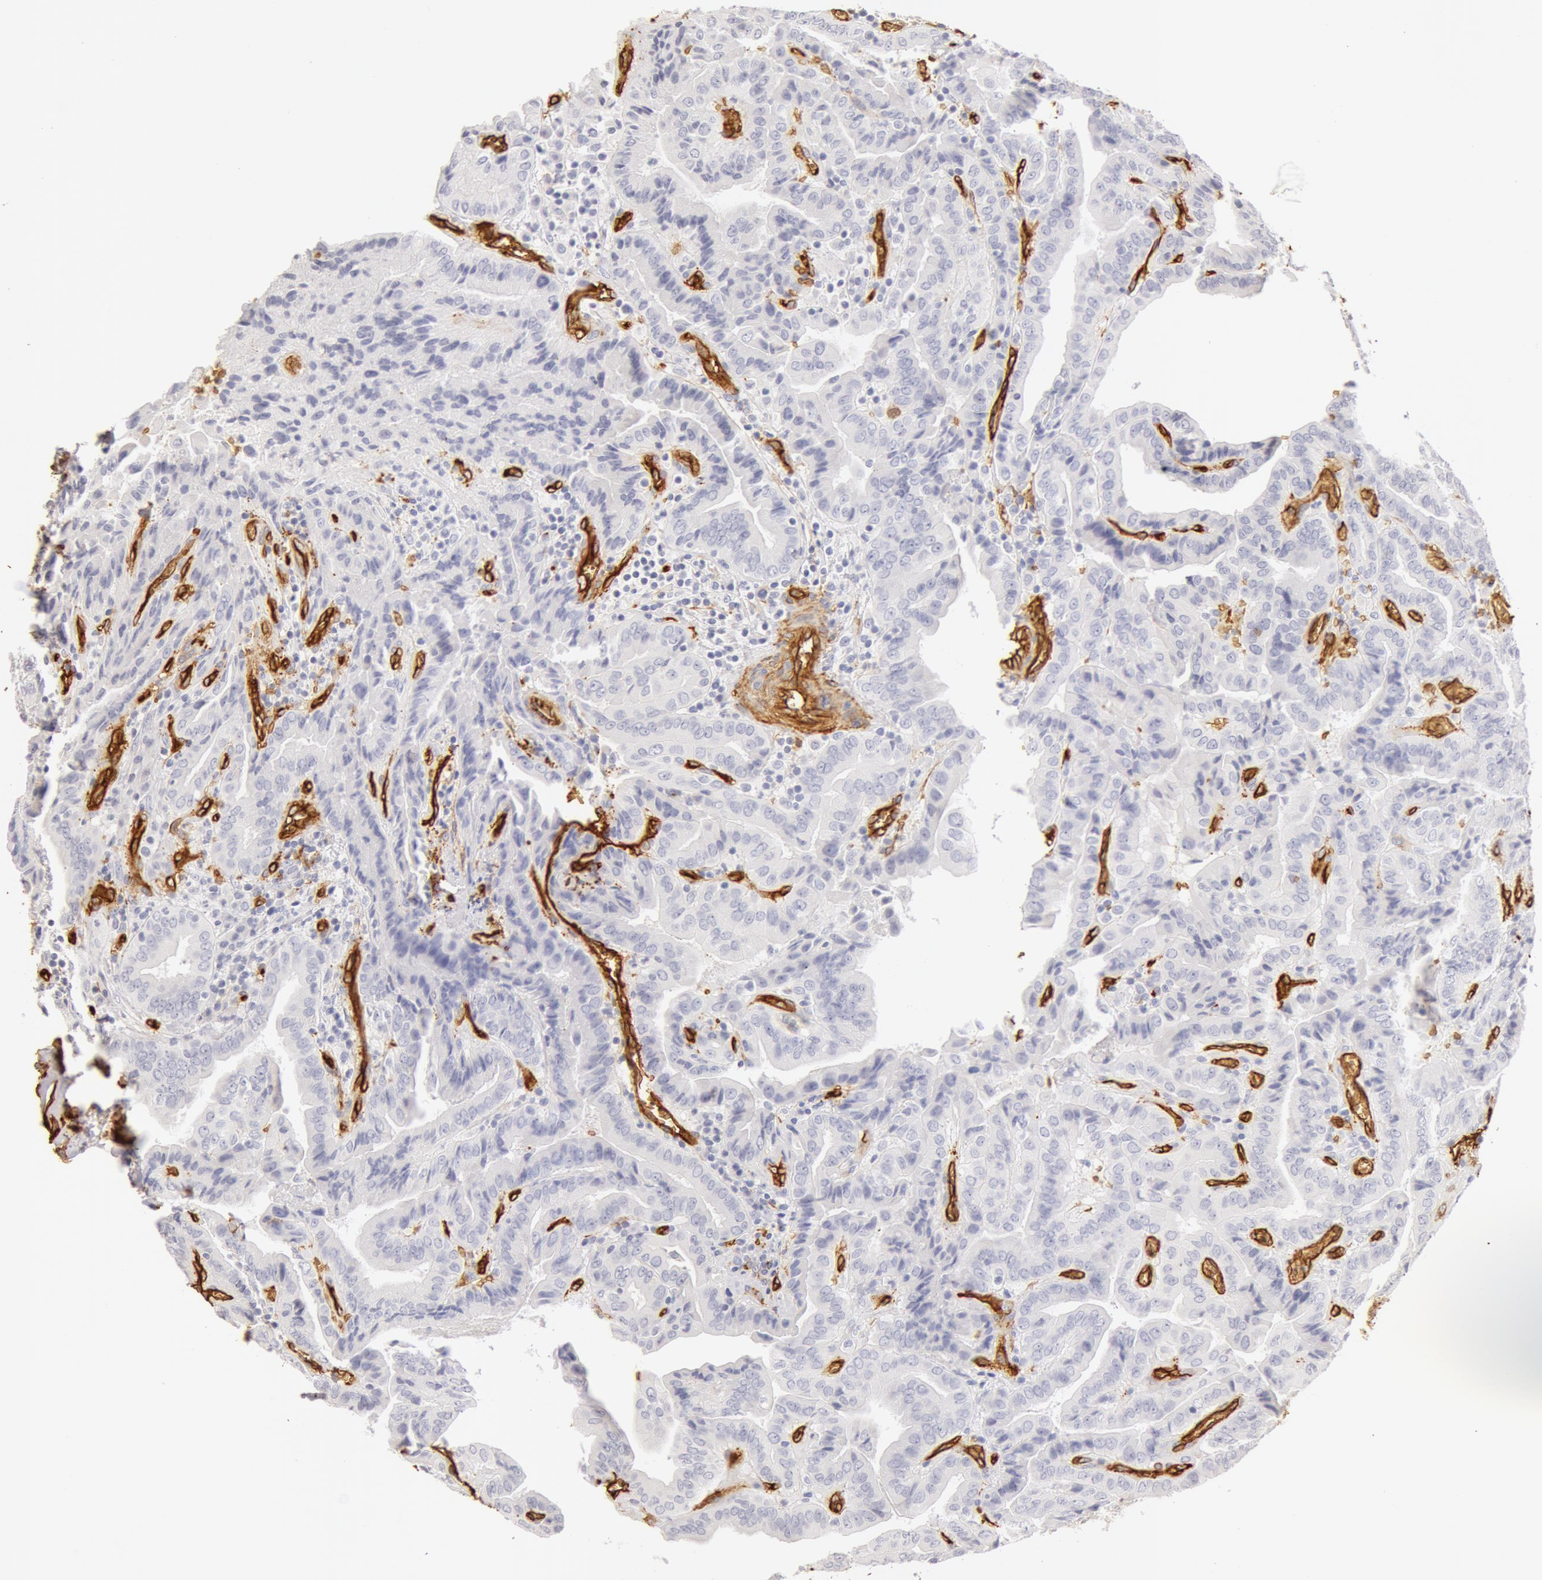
{"staining": {"intensity": "negative", "quantity": "none", "location": "none"}, "tissue": "thyroid cancer", "cell_type": "Tumor cells", "image_type": "cancer", "snomed": [{"axis": "morphology", "description": "Papillary adenocarcinoma, NOS"}, {"axis": "topography", "description": "Thyroid gland"}], "caption": "This is a image of immunohistochemistry (IHC) staining of thyroid cancer, which shows no staining in tumor cells.", "gene": "AQP1", "patient": {"sex": "female", "age": 71}}